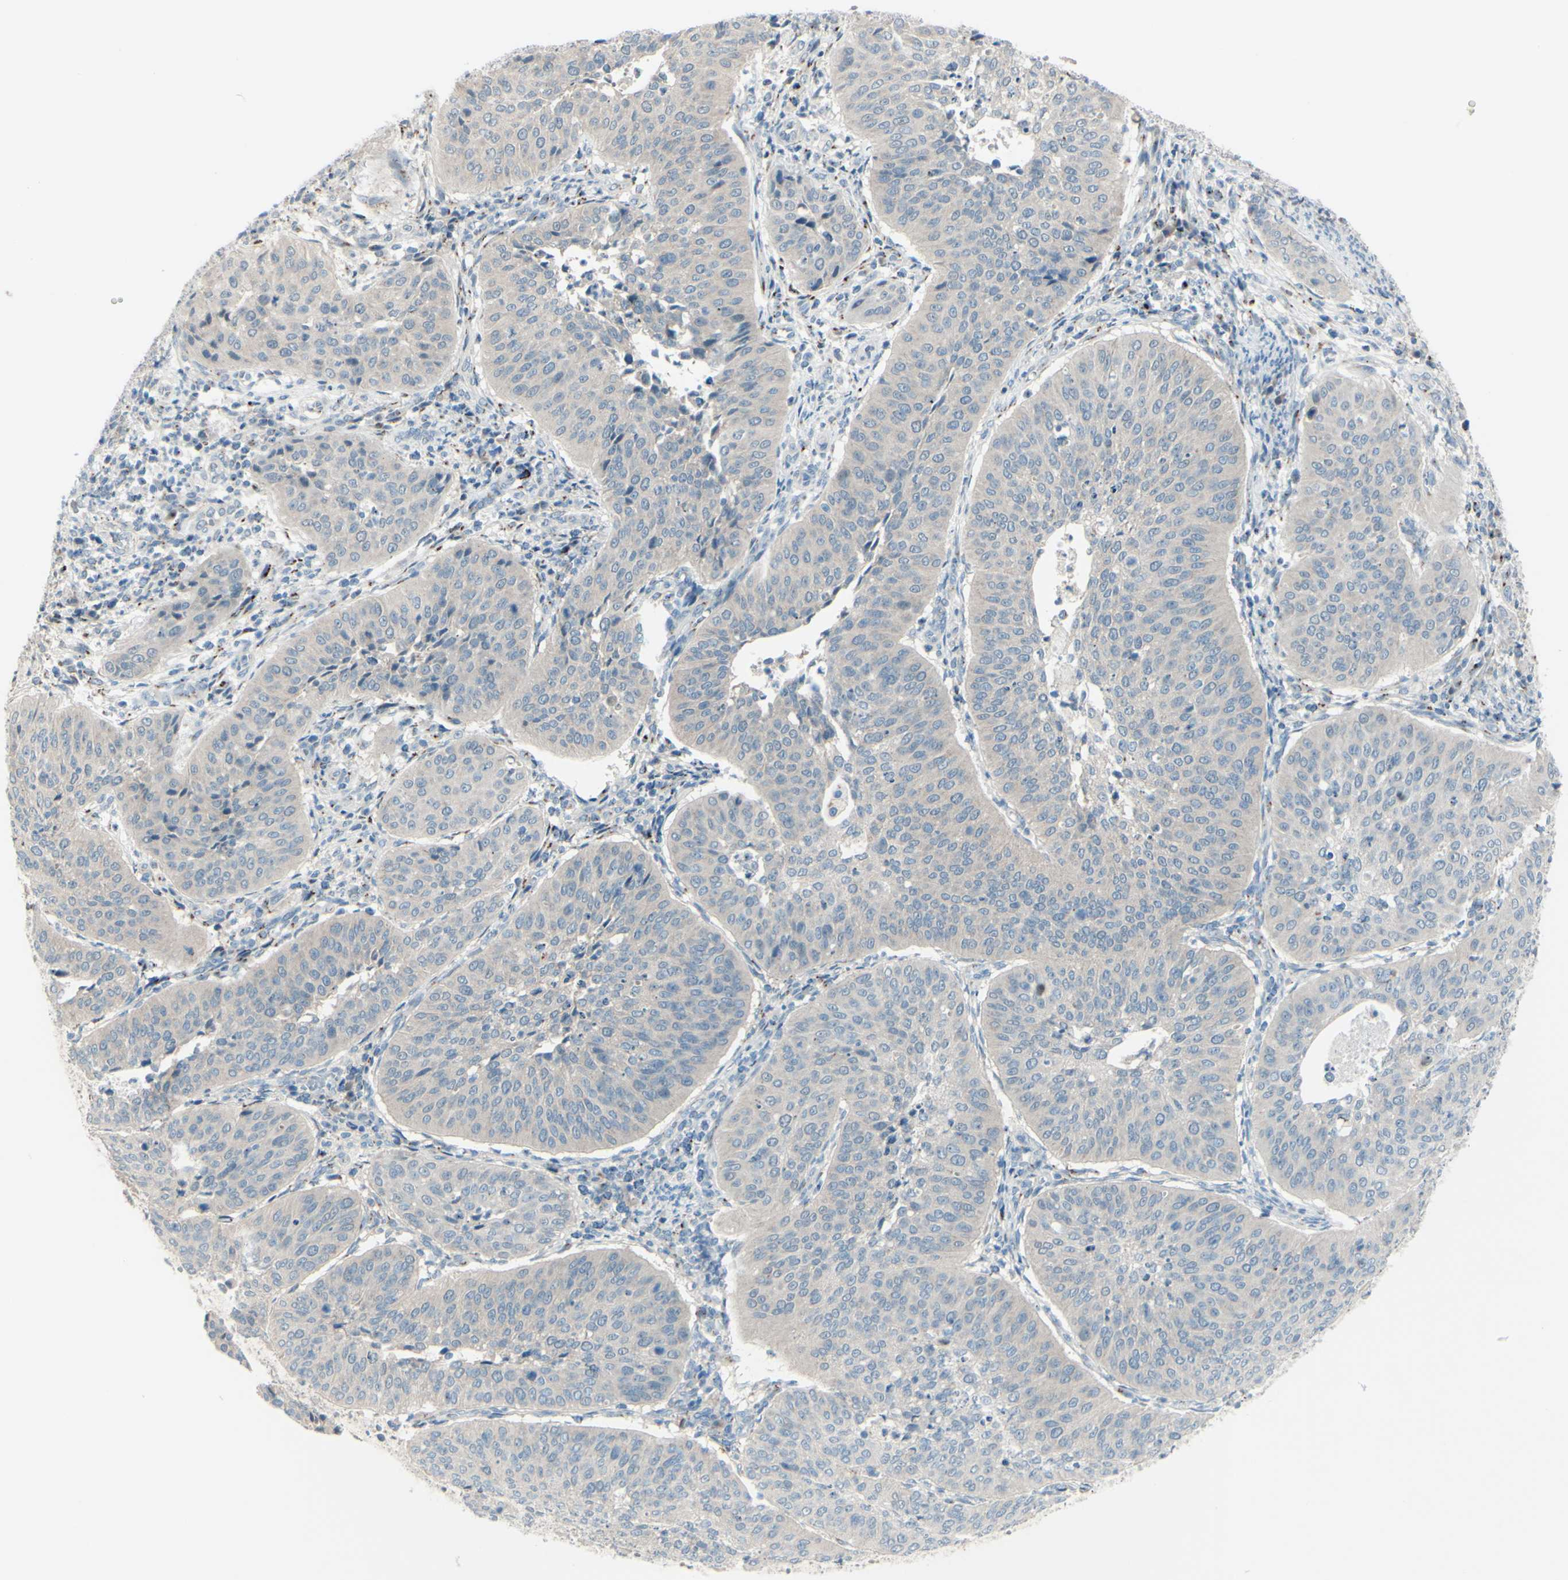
{"staining": {"intensity": "negative", "quantity": "none", "location": "none"}, "tissue": "cervical cancer", "cell_type": "Tumor cells", "image_type": "cancer", "snomed": [{"axis": "morphology", "description": "Normal tissue, NOS"}, {"axis": "morphology", "description": "Squamous cell carcinoma, NOS"}, {"axis": "topography", "description": "Cervix"}], "caption": "Squamous cell carcinoma (cervical) was stained to show a protein in brown. There is no significant positivity in tumor cells. (DAB (3,3'-diaminobenzidine) immunohistochemistry, high magnification).", "gene": "B4GALT1", "patient": {"sex": "female", "age": 39}}